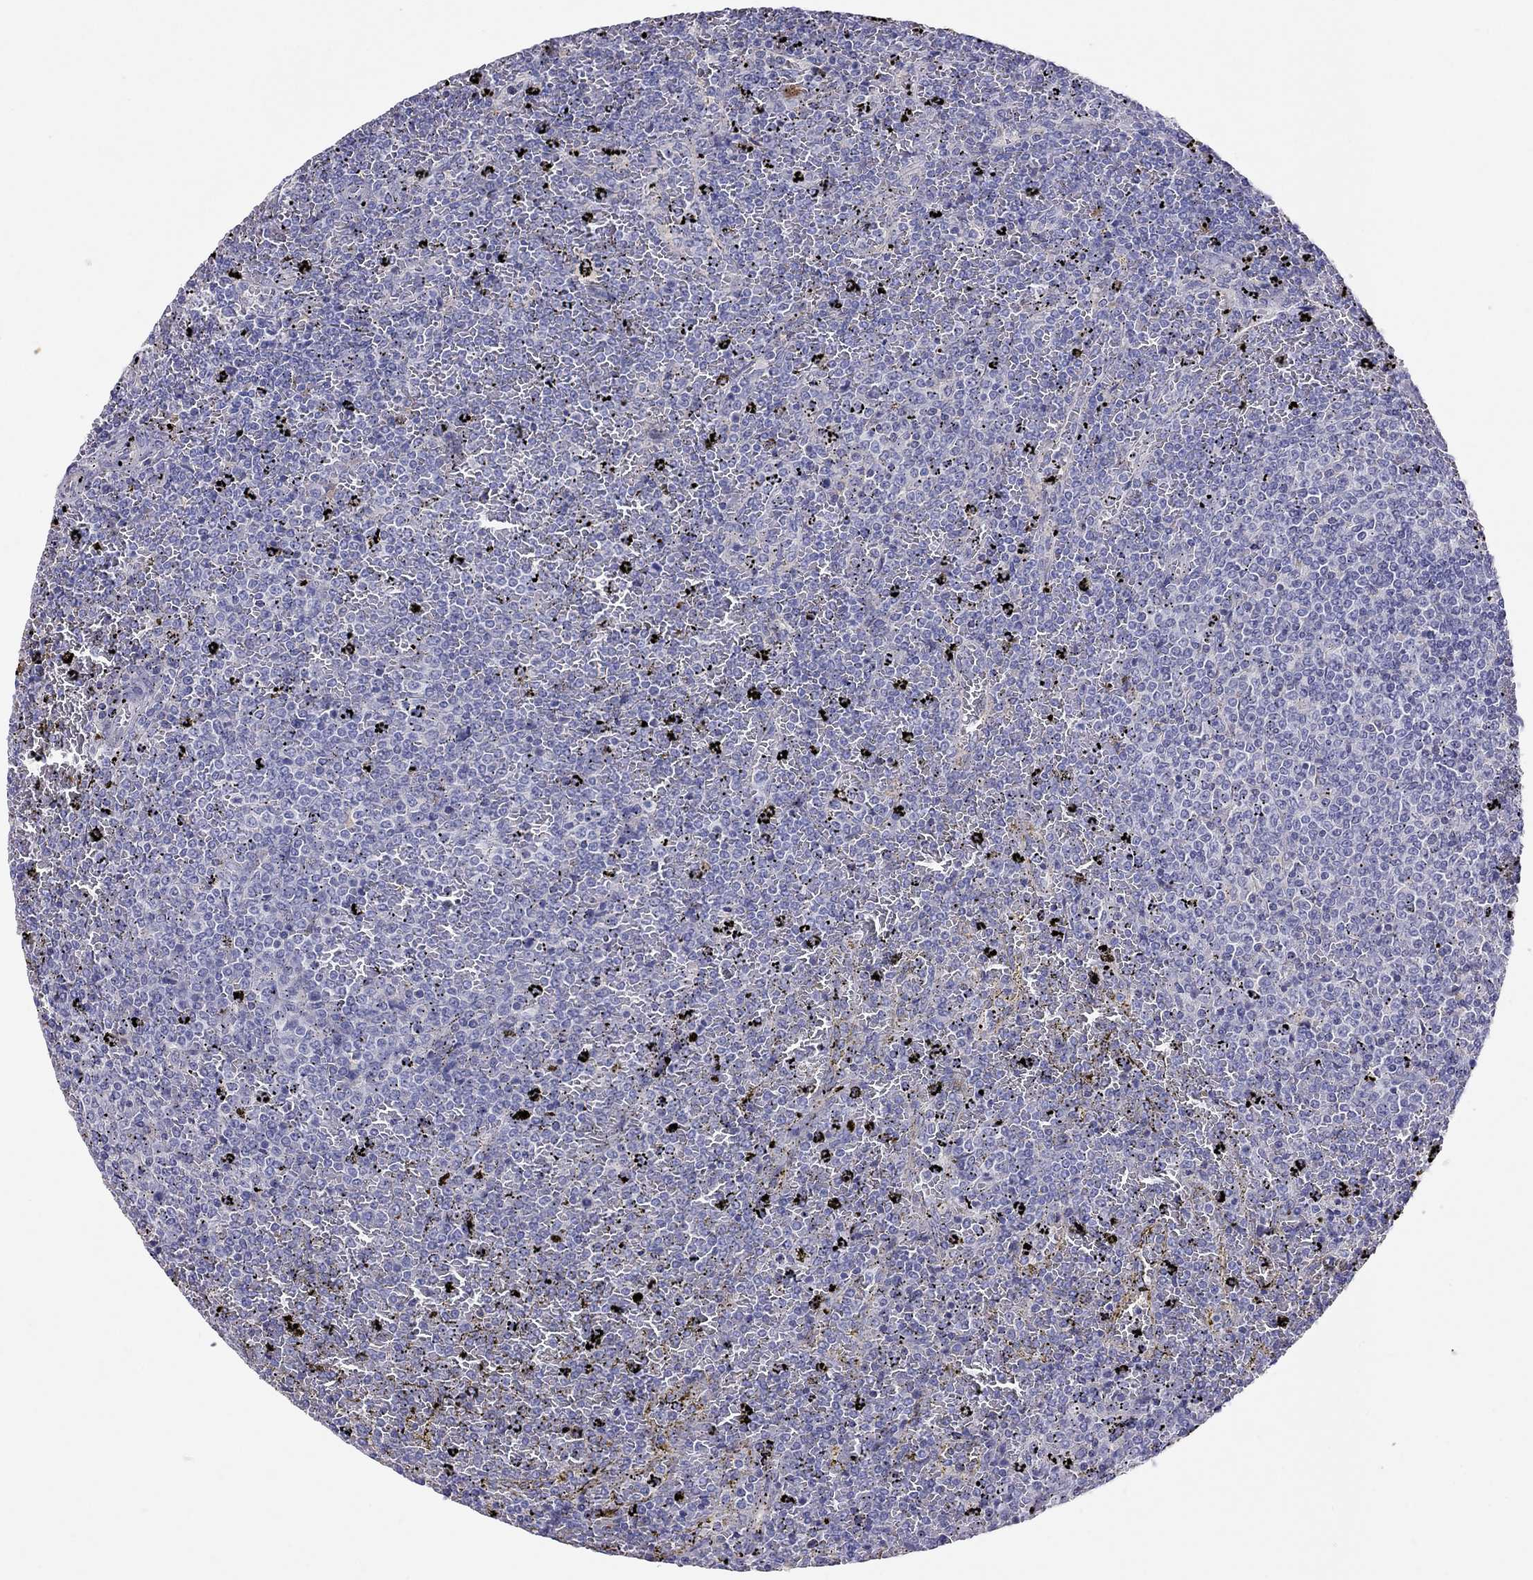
{"staining": {"intensity": "negative", "quantity": "none", "location": "none"}, "tissue": "lymphoma", "cell_type": "Tumor cells", "image_type": "cancer", "snomed": [{"axis": "morphology", "description": "Malignant lymphoma, non-Hodgkin's type, Low grade"}, {"axis": "topography", "description": "Spleen"}], "caption": "A photomicrograph of human lymphoma is negative for staining in tumor cells.", "gene": "ALOX15B", "patient": {"sex": "female", "age": 77}}